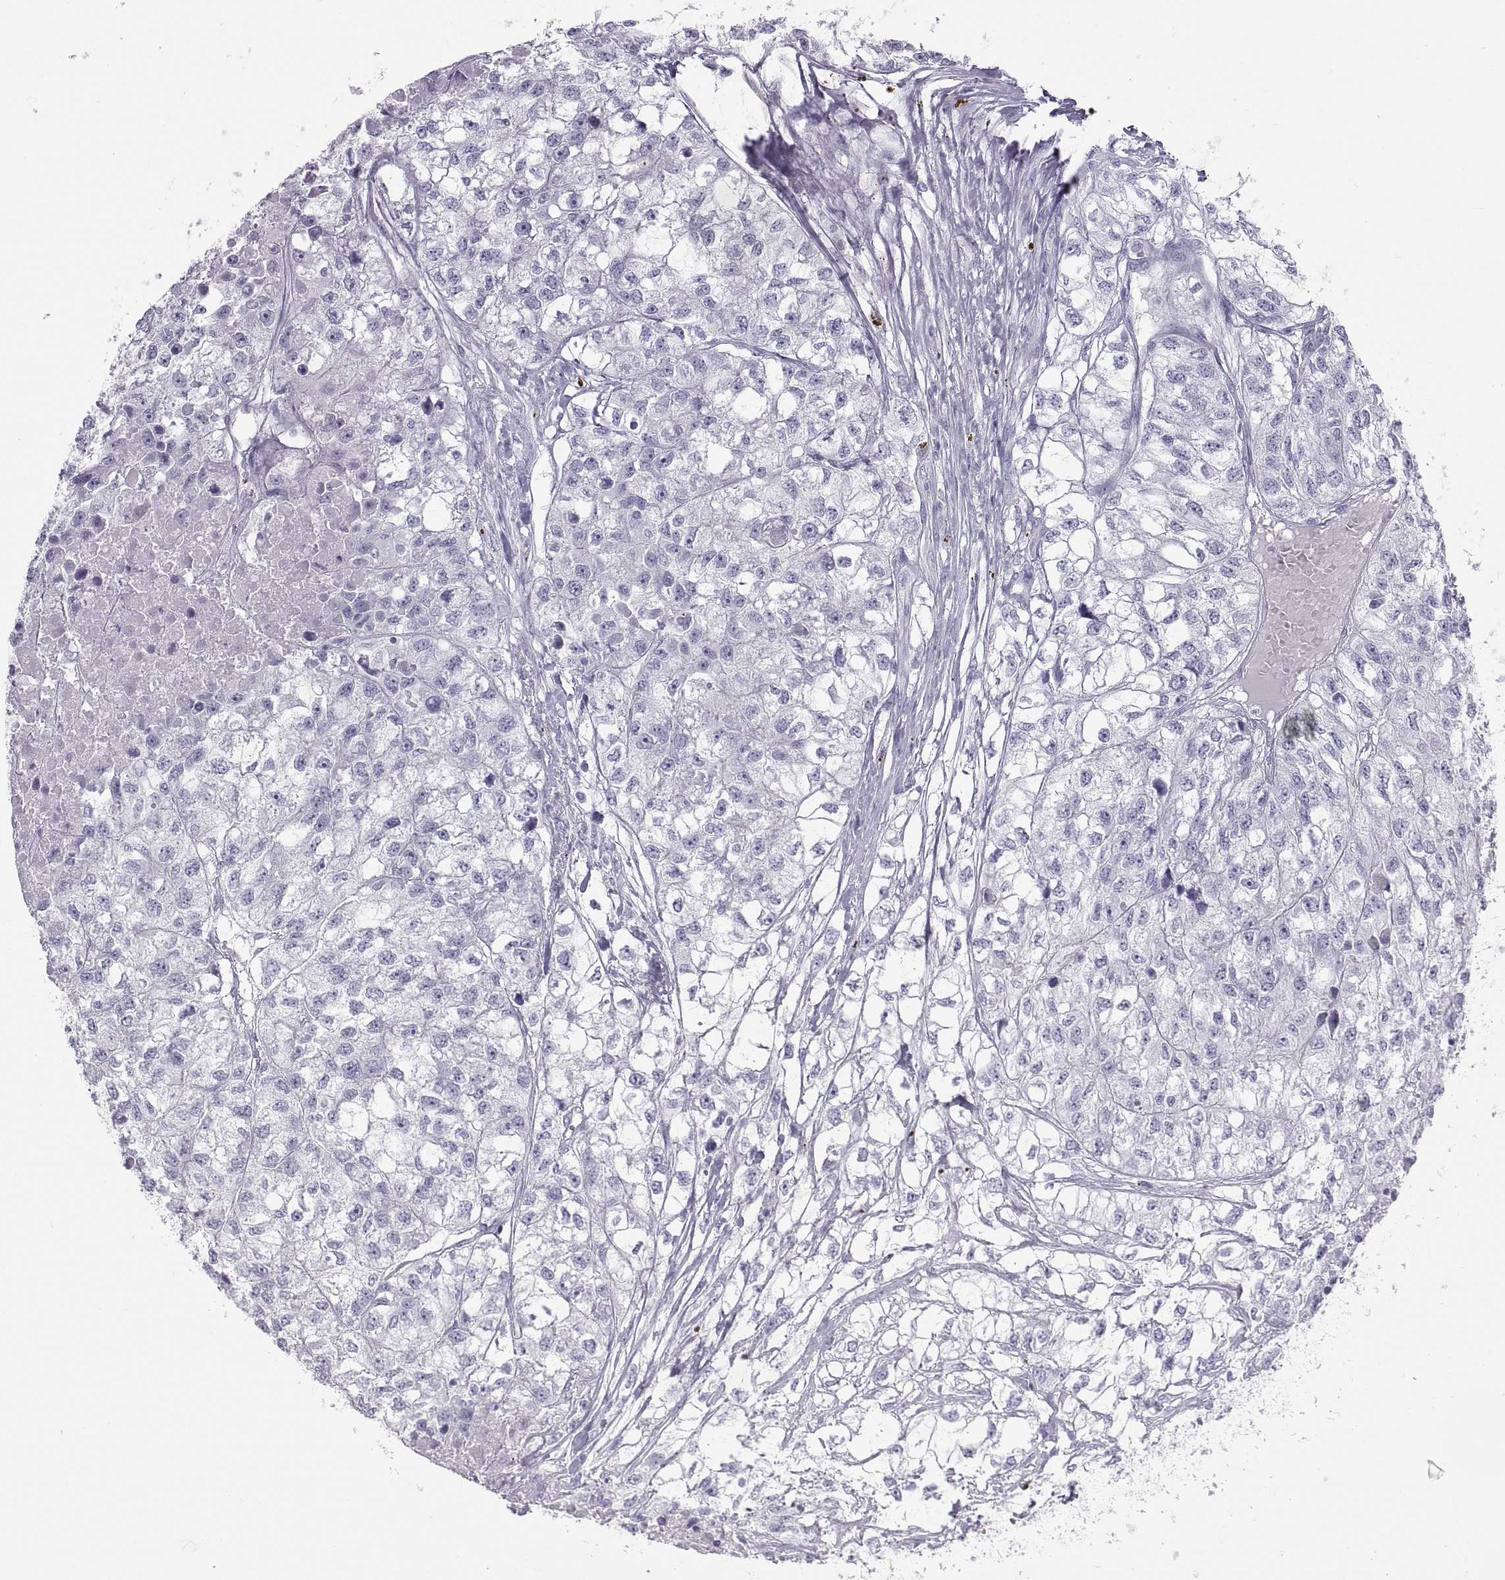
{"staining": {"intensity": "negative", "quantity": "none", "location": "none"}, "tissue": "renal cancer", "cell_type": "Tumor cells", "image_type": "cancer", "snomed": [{"axis": "morphology", "description": "Adenocarcinoma, NOS"}, {"axis": "topography", "description": "Kidney"}], "caption": "This photomicrograph is of adenocarcinoma (renal) stained with immunohistochemistry (IHC) to label a protein in brown with the nuclei are counter-stained blue. There is no expression in tumor cells.", "gene": "SEMG1", "patient": {"sex": "male", "age": 56}}